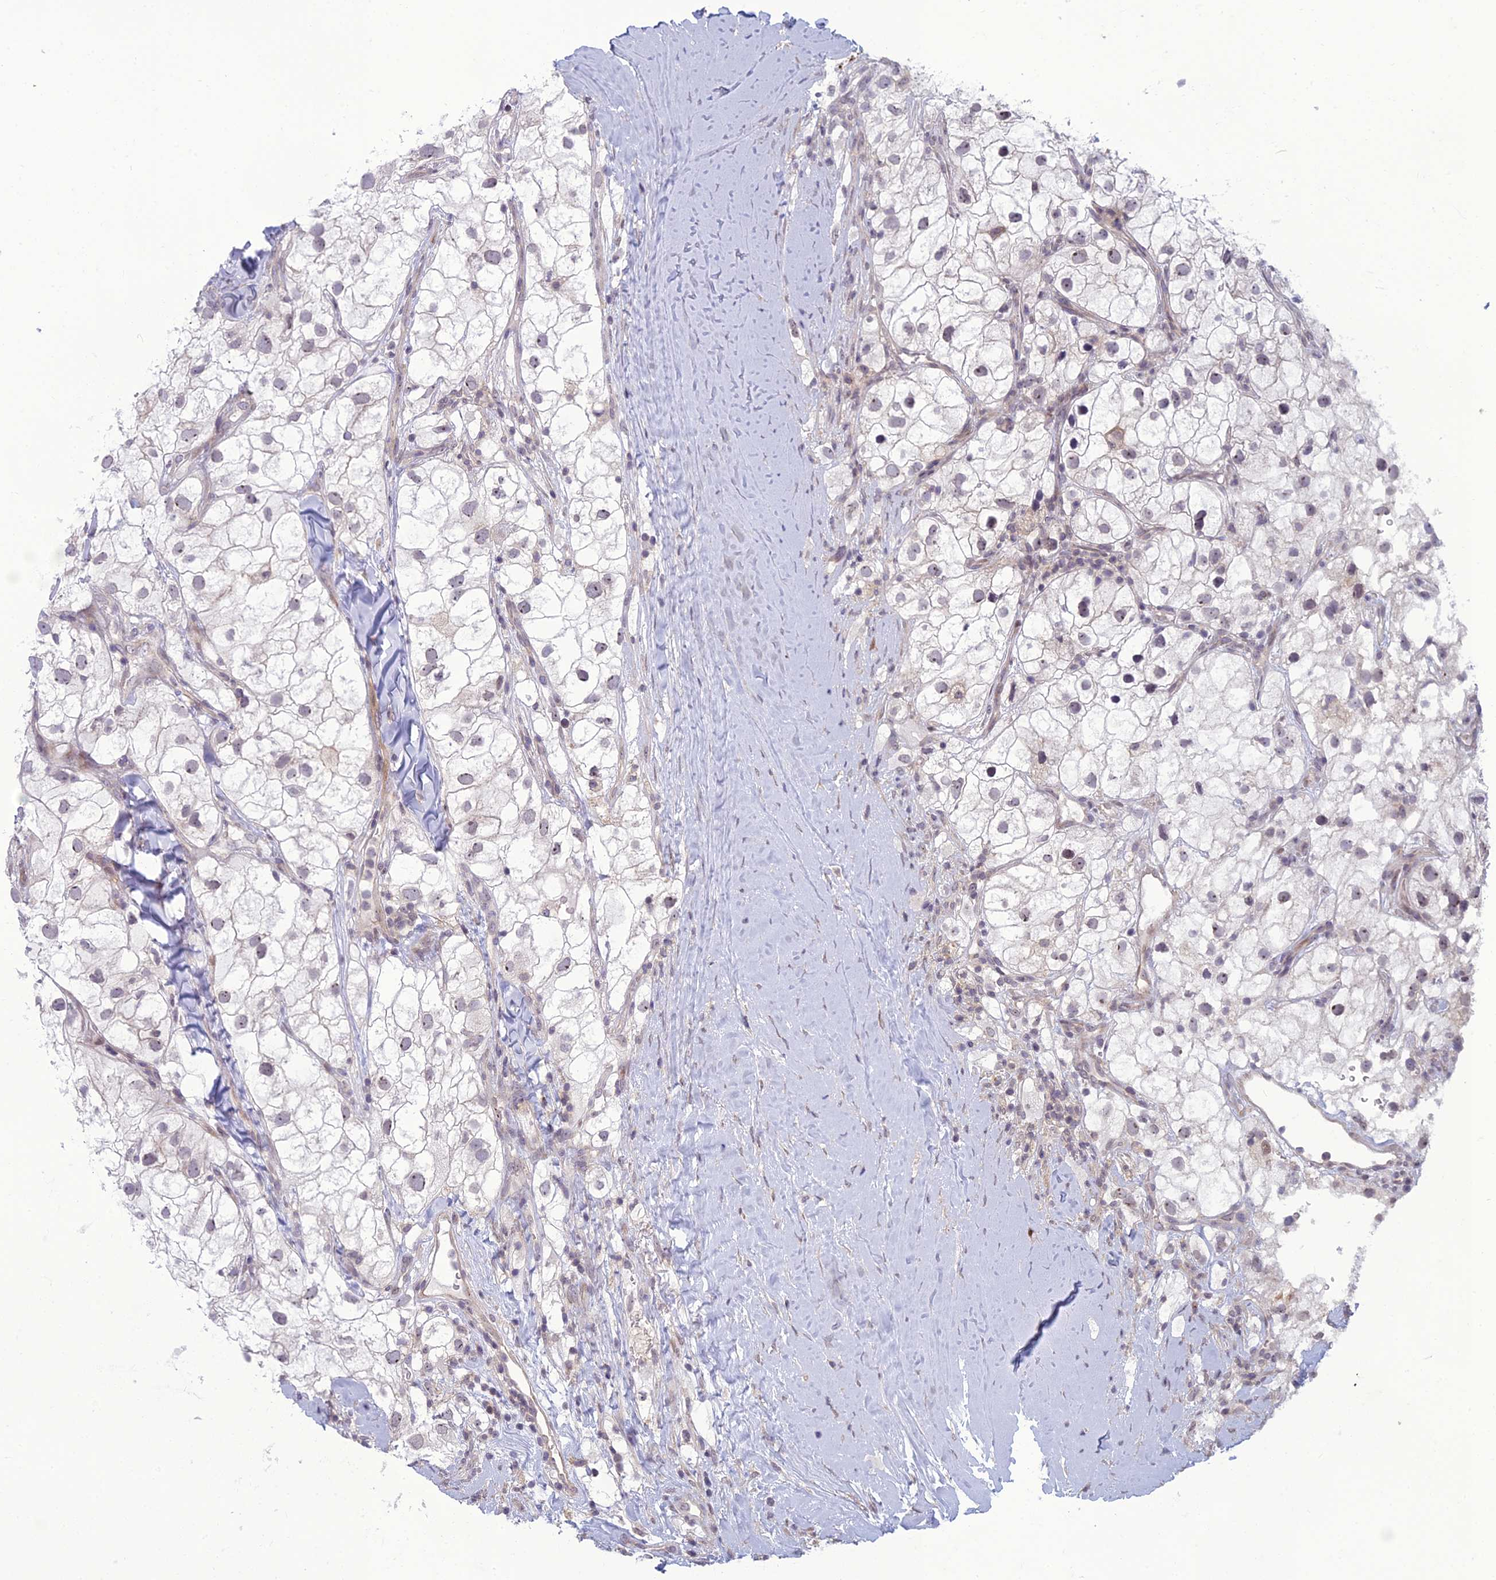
{"staining": {"intensity": "negative", "quantity": "none", "location": "none"}, "tissue": "renal cancer", "cell_type": "Tumor cells", "image_type": "cancer", "snomed": [{"axis": "morphology", "description": "Adenocarcinoma, NOS"}, {"axis": "topography", "description": "Kidney"}], "caption": "Tumor cells are negative for brown protein staining in renal cancer (adenocarcinoma). The staining was performed using DAB to visualize the protein expression in brown, while the nuclei were stained in blue with hematoxylin (Magnification: 20x).", "gene": "DTX2", "patient": {"sex": "male", "age": 59}}